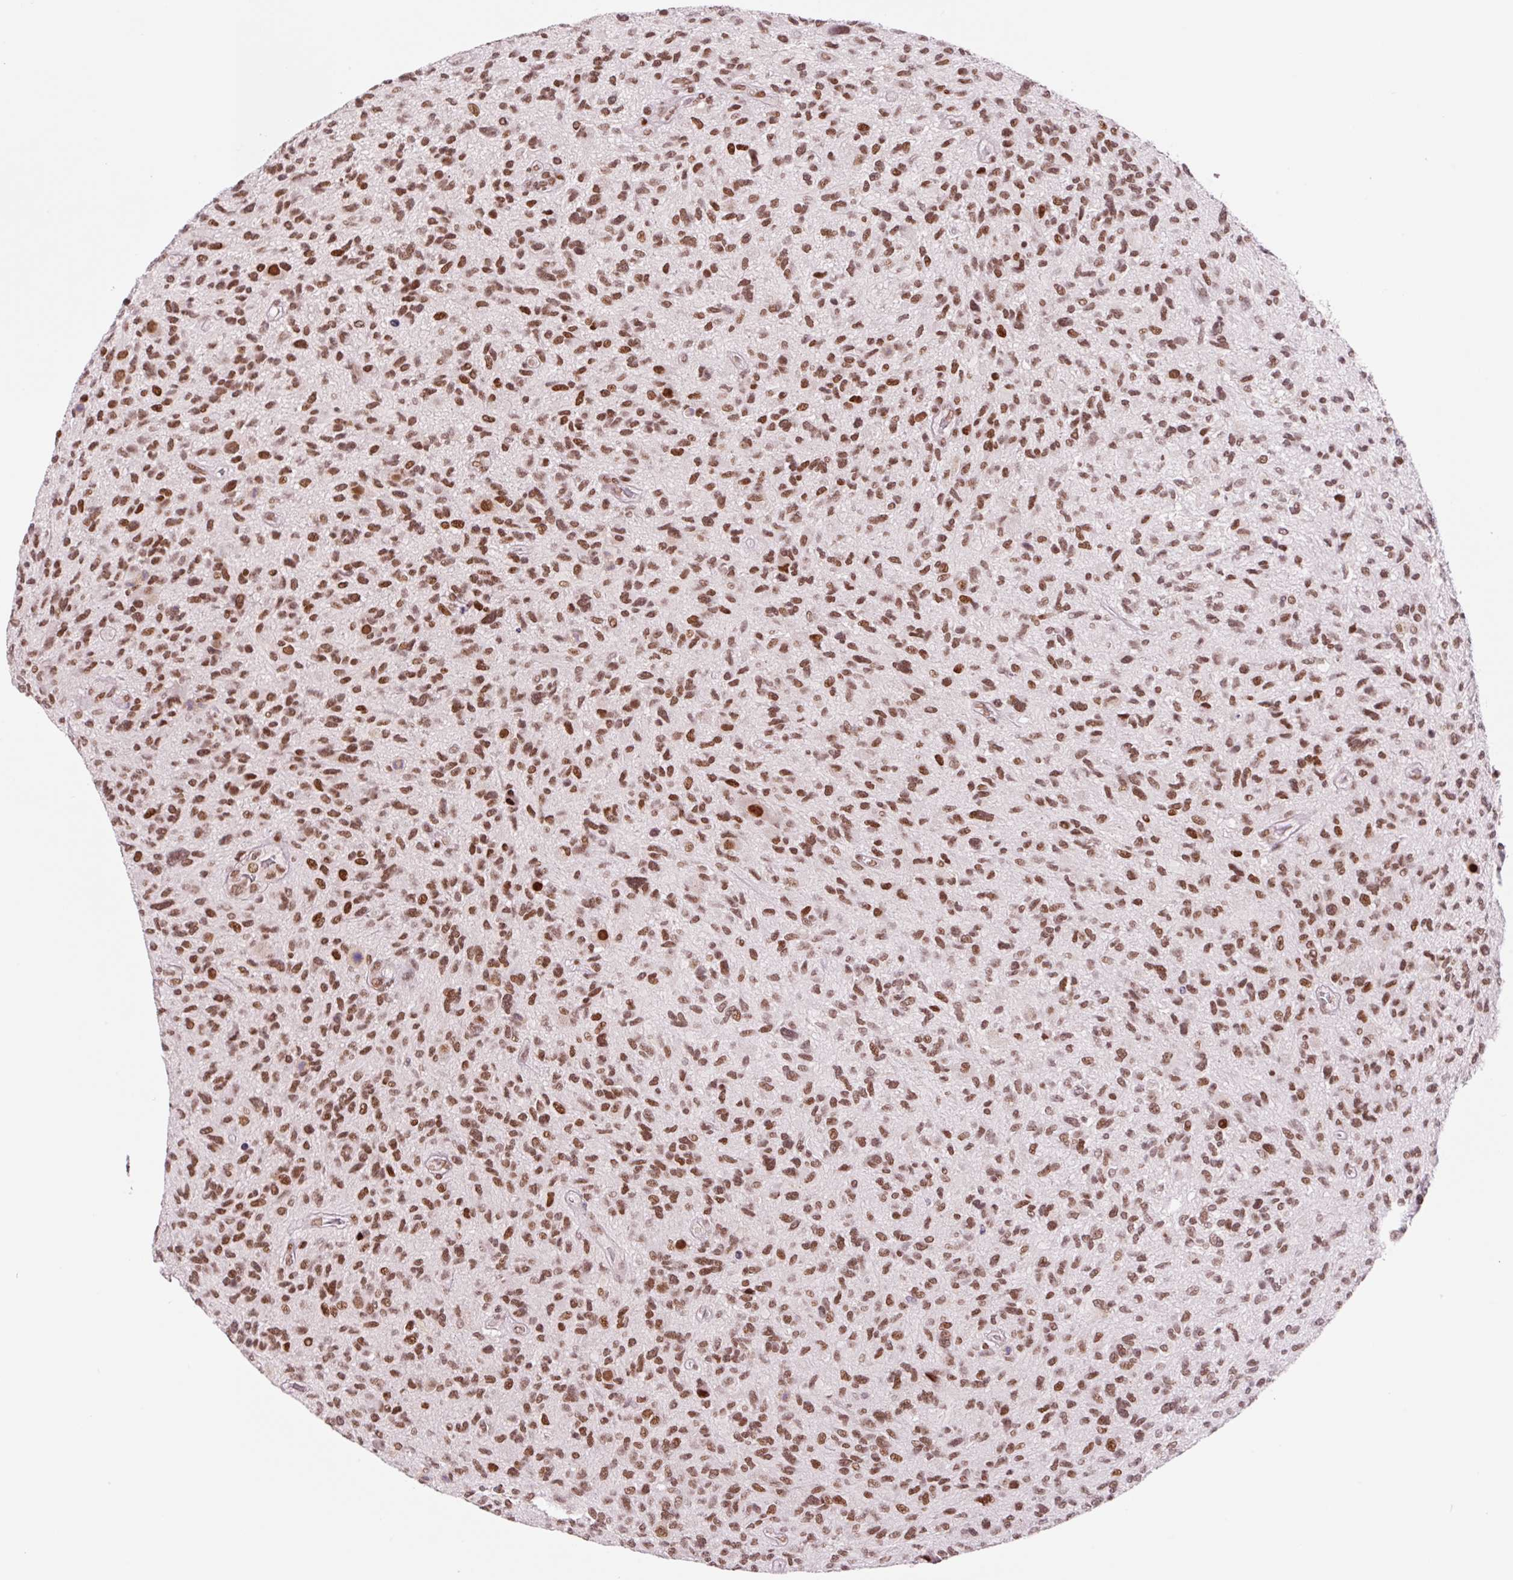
{"staining": {"intensity": "moderate", "quantity": ">75%", "location": "nuclear"}, "tissue": "glioma", "cell_type": "Tumor cells", "image_type": "cancer", "snomed": [{"axis": "morphology", "description": "Glioma, malignant, High grade"}, {"axis": "topography", "description": "Brain"}], "caption": "Immunohistochemical staining of high-grade glioma (malignant) exhibits medium levels of moderate nuclear protein positivity in about >75% of tumor cells.", "gene": "CCNL2", "patient": {"sex": "male", "age": 47}}